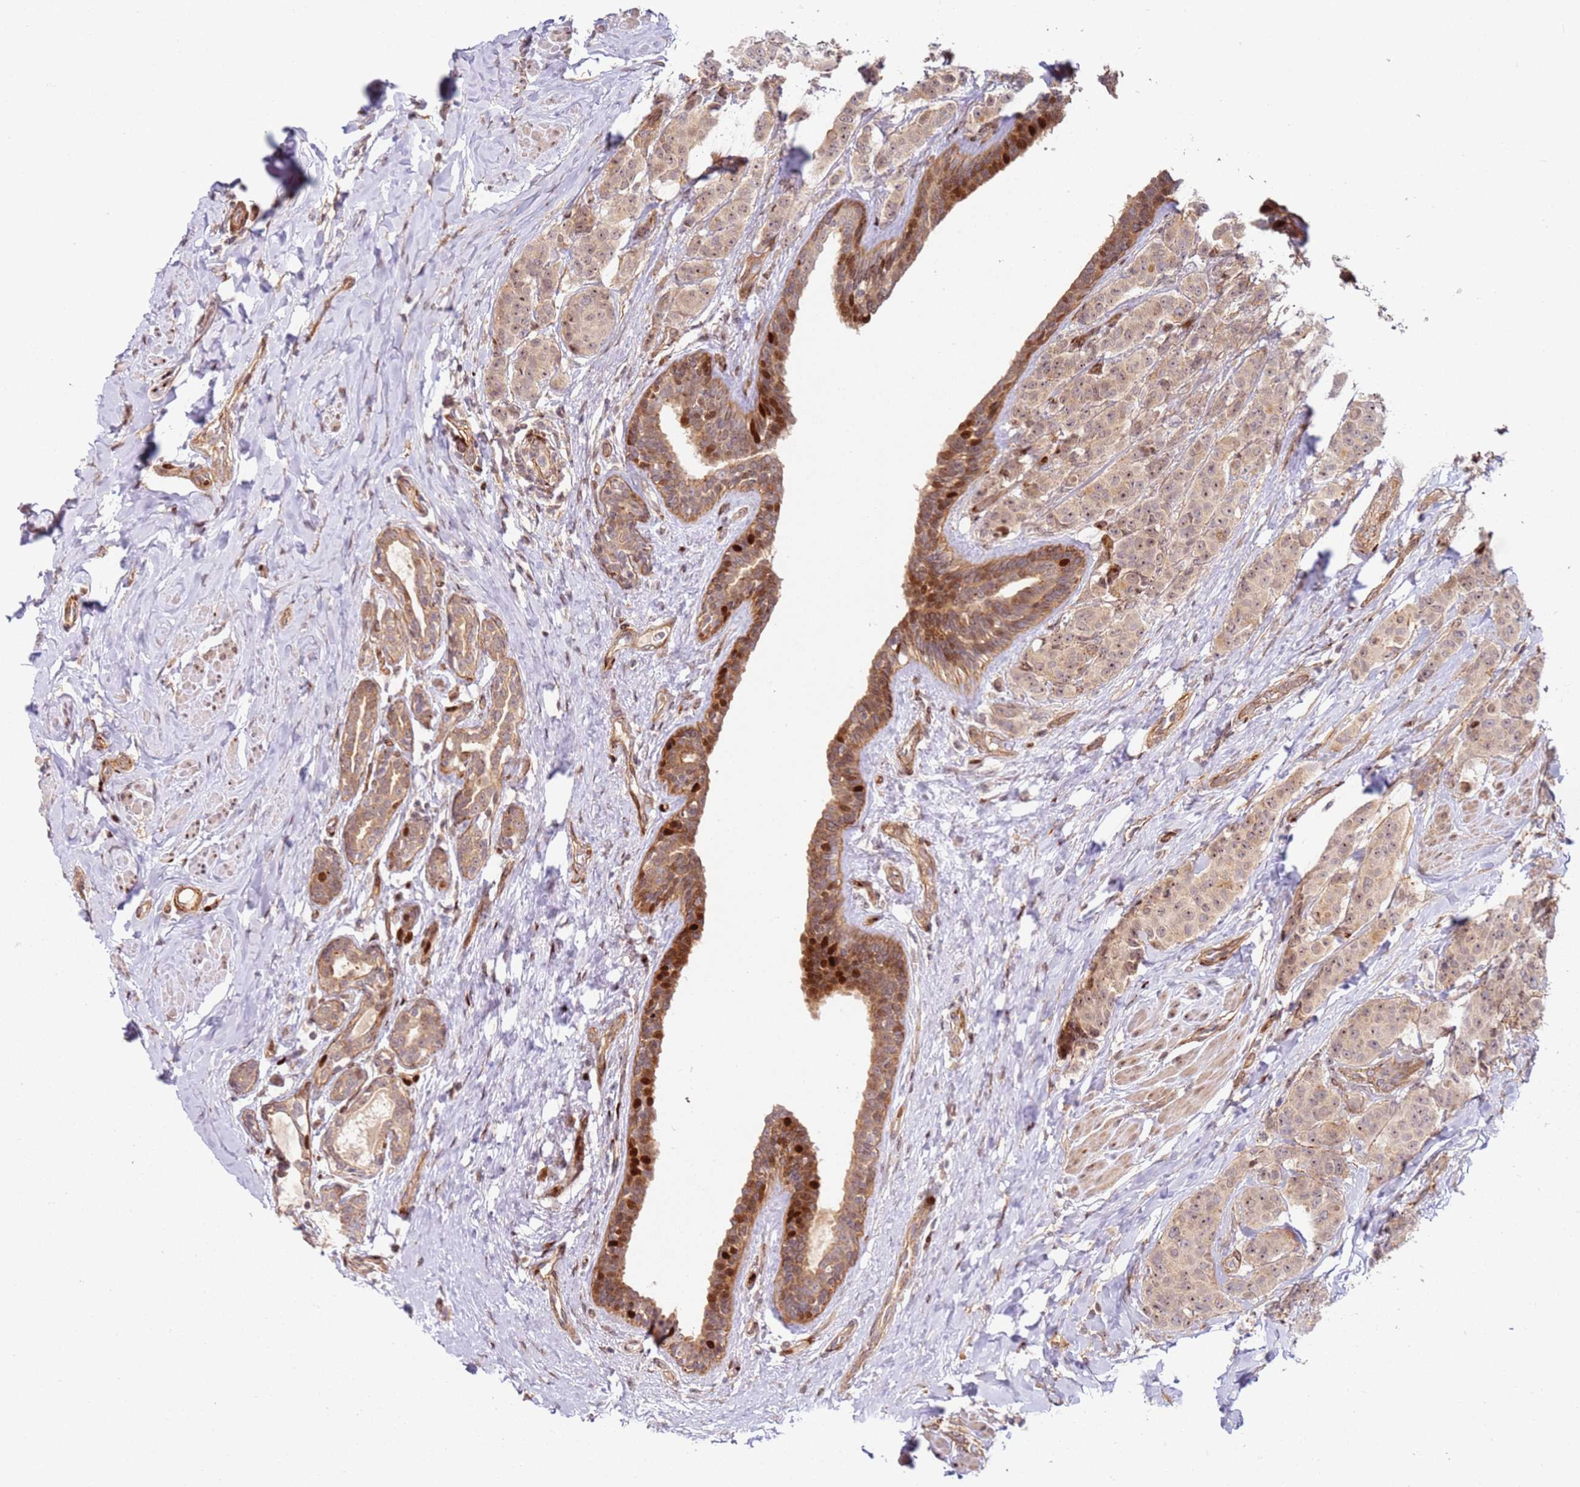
{"staining": {"intensity": "weak", "quantity": ">75%", "location": "cytoplasmic/membranous,nuclear"}, "tissue": "breast cancer", "cell_type": "Tumor cells", "image_type": "cancer", "snomed": [{"axis": "morphology", "description": "Duct carcinoma"}, {"axis": "topography", "description": "Breast"}], "caption": "This is a histology image of immunohistochemistry (IHC) staining of breast cancer (intraductal carcinoma), which shows weak expression in the cytoplasmic/membranous and nuclear of tumor cells.", "gene": "TMEM233", "patient": {"sex": "female", "age": 40}}